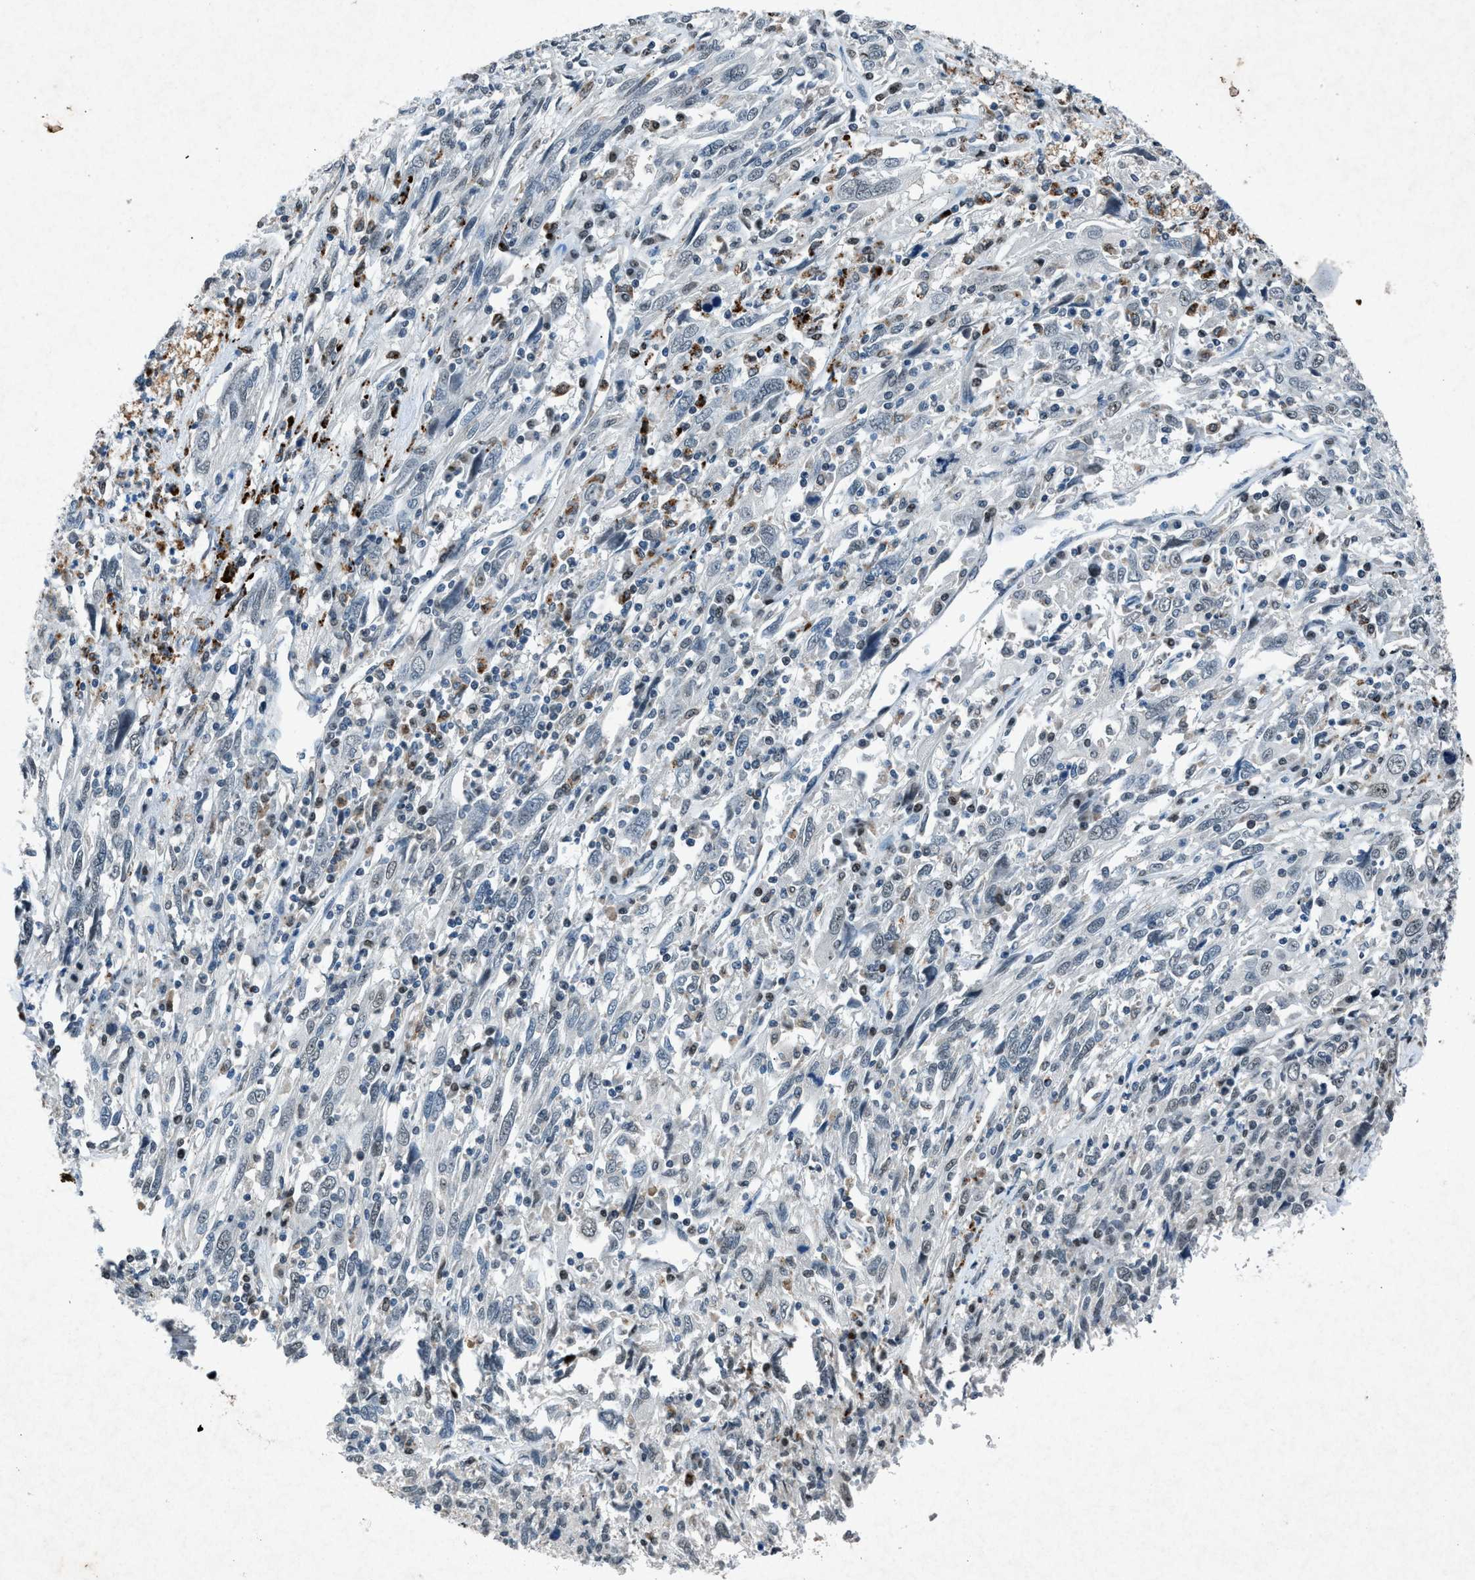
{"staining": {"intensity": "weak", "quantity": "<25%", "location": "nuclear"}, "tissue": "cervical cancer", "cell_type": "Tumor cells", "image_type": "cancer", "snomed": [{"axis": "morphology", "description": "Squamous cell carcinoma, NOS"}, {"axis": "topography", "description": "Cervix"}], "caption": "Immunohistochemistry (IHC) of human squamous cell carcinoma (cervical) shows no staining in tumor cells.", "gene": "ADCY1", "patient": {"sex": "female", "age": 46}}